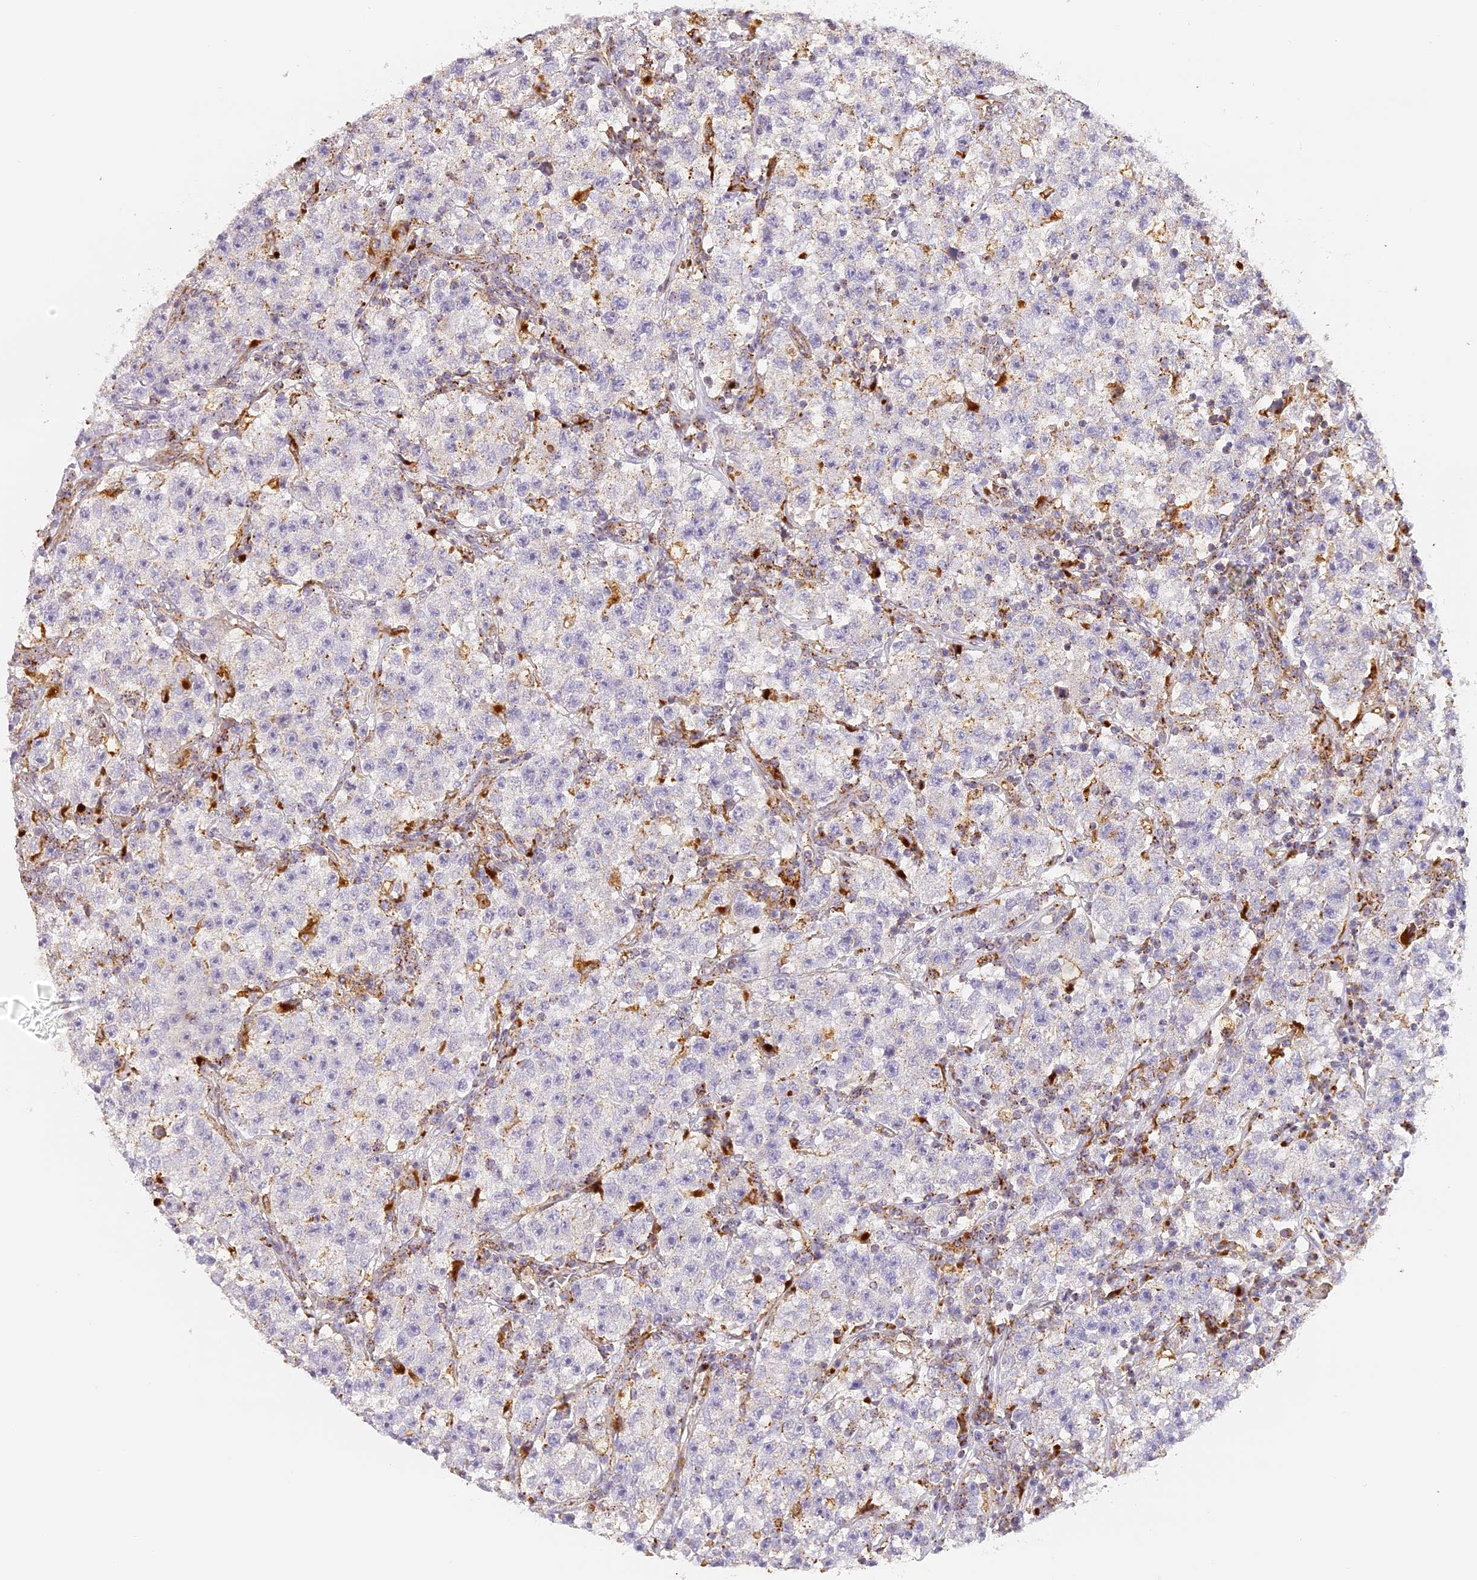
{"staining": {"intensity": "negative", "quantity": "none", "location": "none"}, "tissue": "testis cancer", "cell_type": "Tumor cells", "image_type": "cancer", "snomed": [{"axis": "morphology", "description": "Seminoma, NOS"}, {"axis": "topography", "description": "Testis"}], "caption": "High power microscopy histopathology image of an immunohistochemistry (IHC) photomicrograph of testis seminoma, revealing no significant expression in tumor cells. (Brightfield microscopy of DAB IHC at high magnification).", "gene": "LAMP2", "patient": {"sex": "male", "age": 22}}